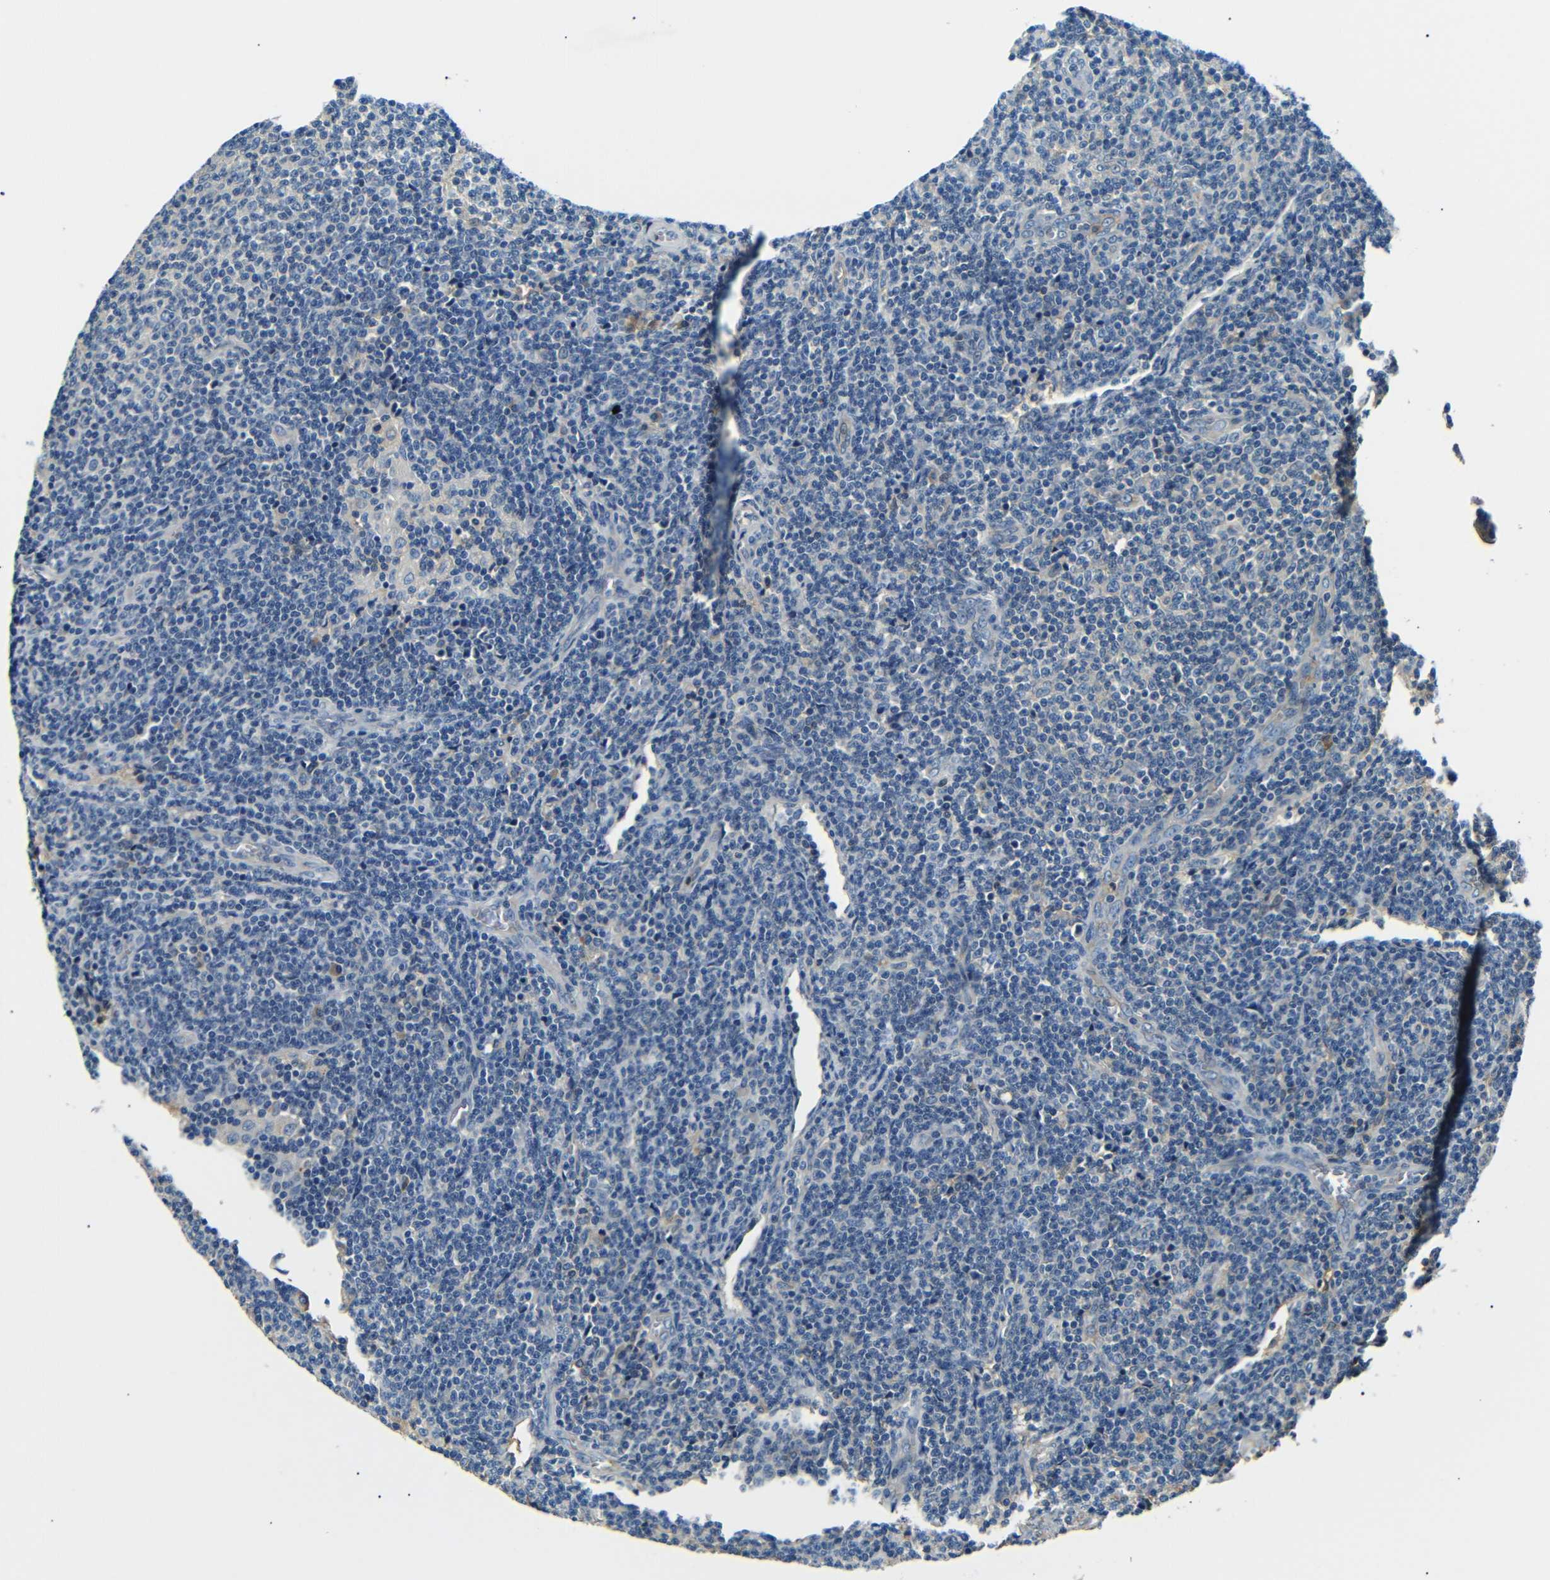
{"staining": {"intensity": "negative", "quantity": "none", "location": "none"}, "tissue": "lymphoma", "cell_type": "Tumor cells", "image_type": "cancer", "snomed": [{"axis": "morphology", "description": "Malignant lymphoma, non-Hodgkin's type, Low grade"}, {"axis": "topography", "description": "Lymph node"}], "caption": "A photomicrograph of human malignant lymphoma, non-Hodgkin's type (low-grade) is negative for staining in tumor cells.", "gene": "LHCGR", "patient": {"sex": "male", "age": 66}}